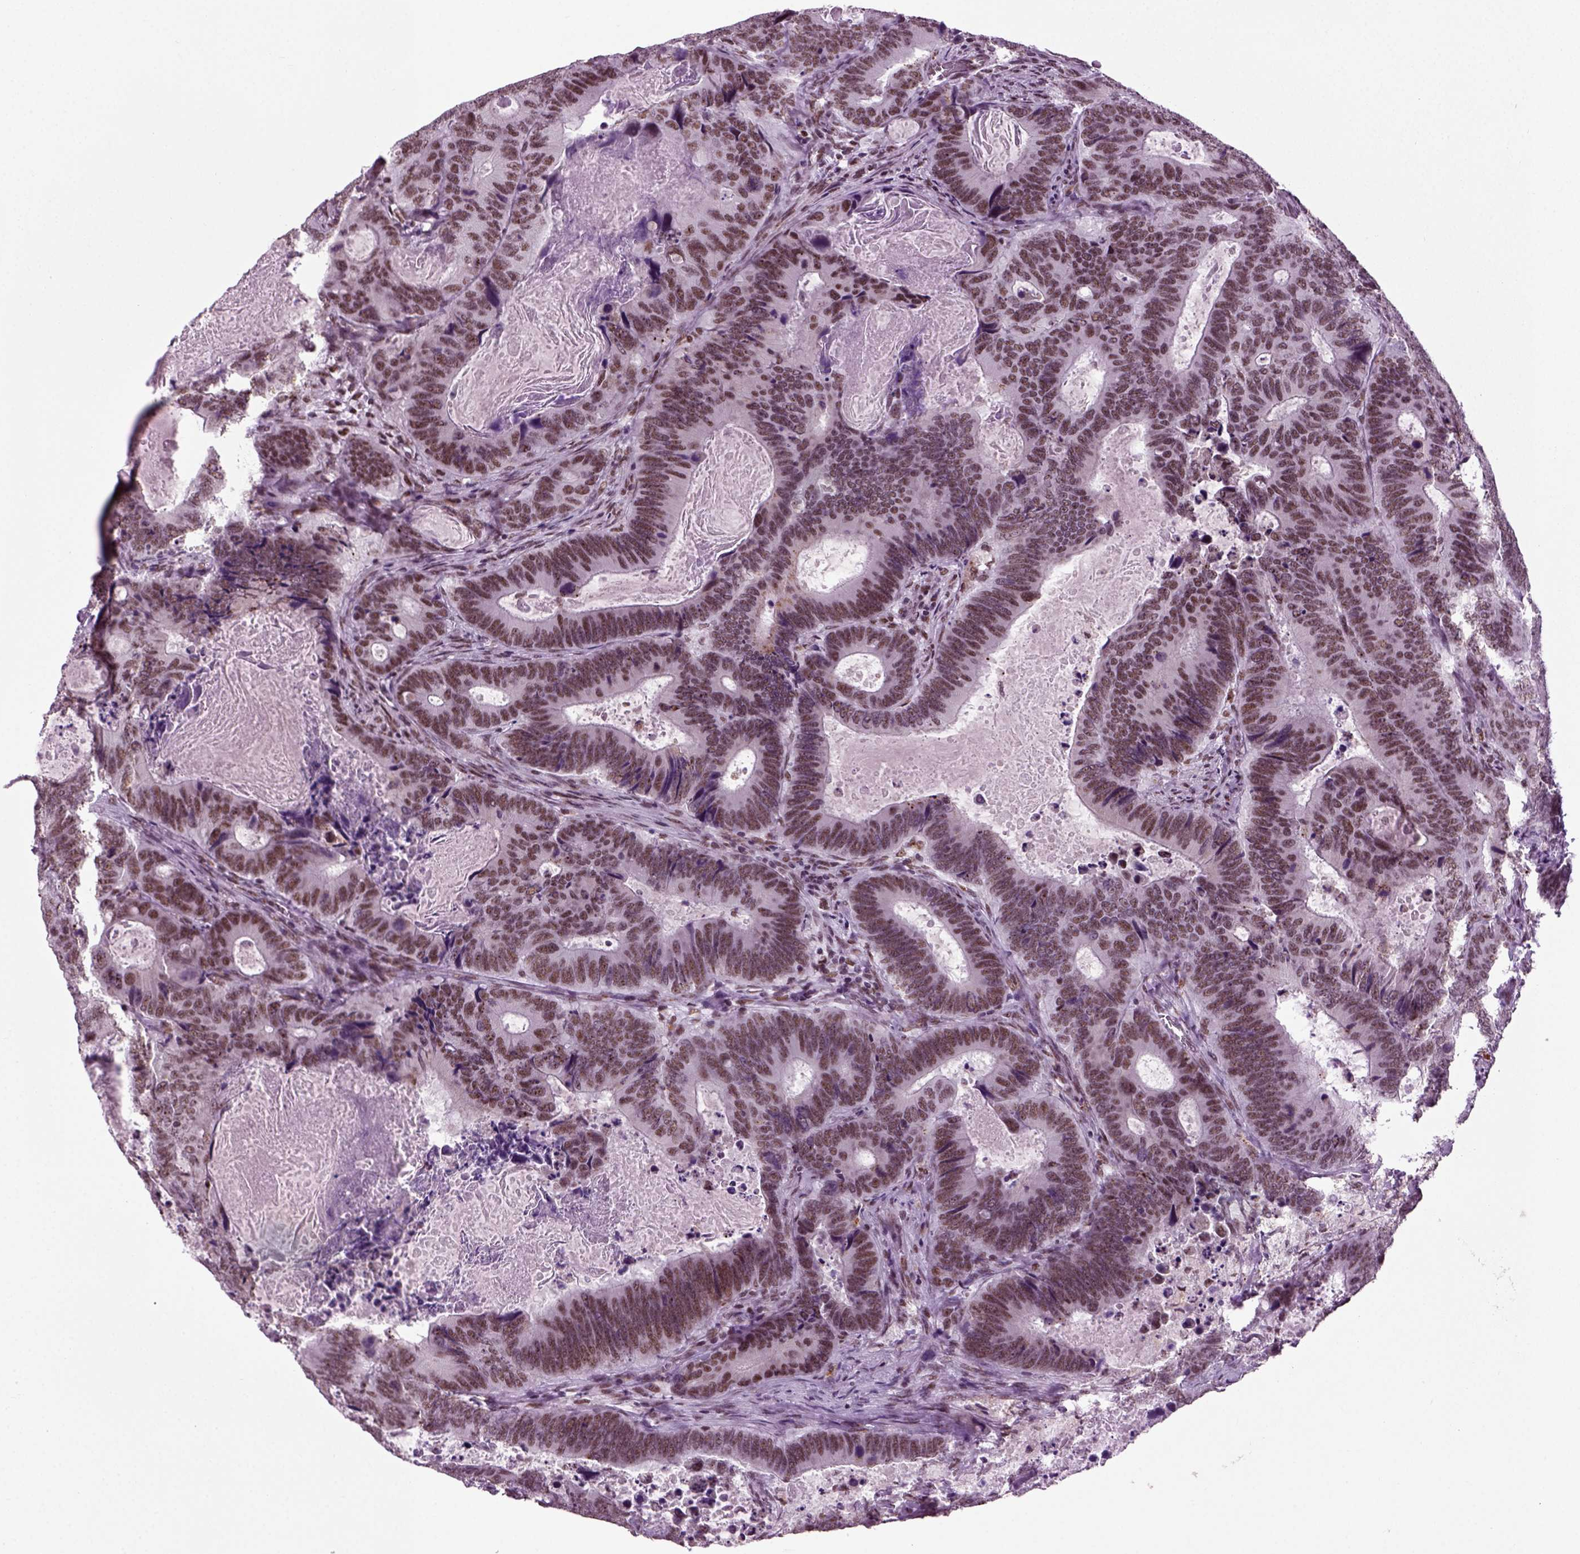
{"staining": {"intensity": "moderate", "quantity": "25%-75%", "location": "nuclear"}, "tissue": "colorectal cancer", "cell_type": "Tumor cells", "image_type": "cancer", "snomed": [{"axis": "morphology", "description": "Adenocarcinoma, NOS"}, {"axis": "topography", "description": "Colon"}], "caption": "Human colorectal adenocarcinoma stained with a brown dye exhibits moderate nuclear positive staining in about 25%-75% of tumor cells.", "gene": "RCOR3", "patient": {"sex": "female", "age": 82}}